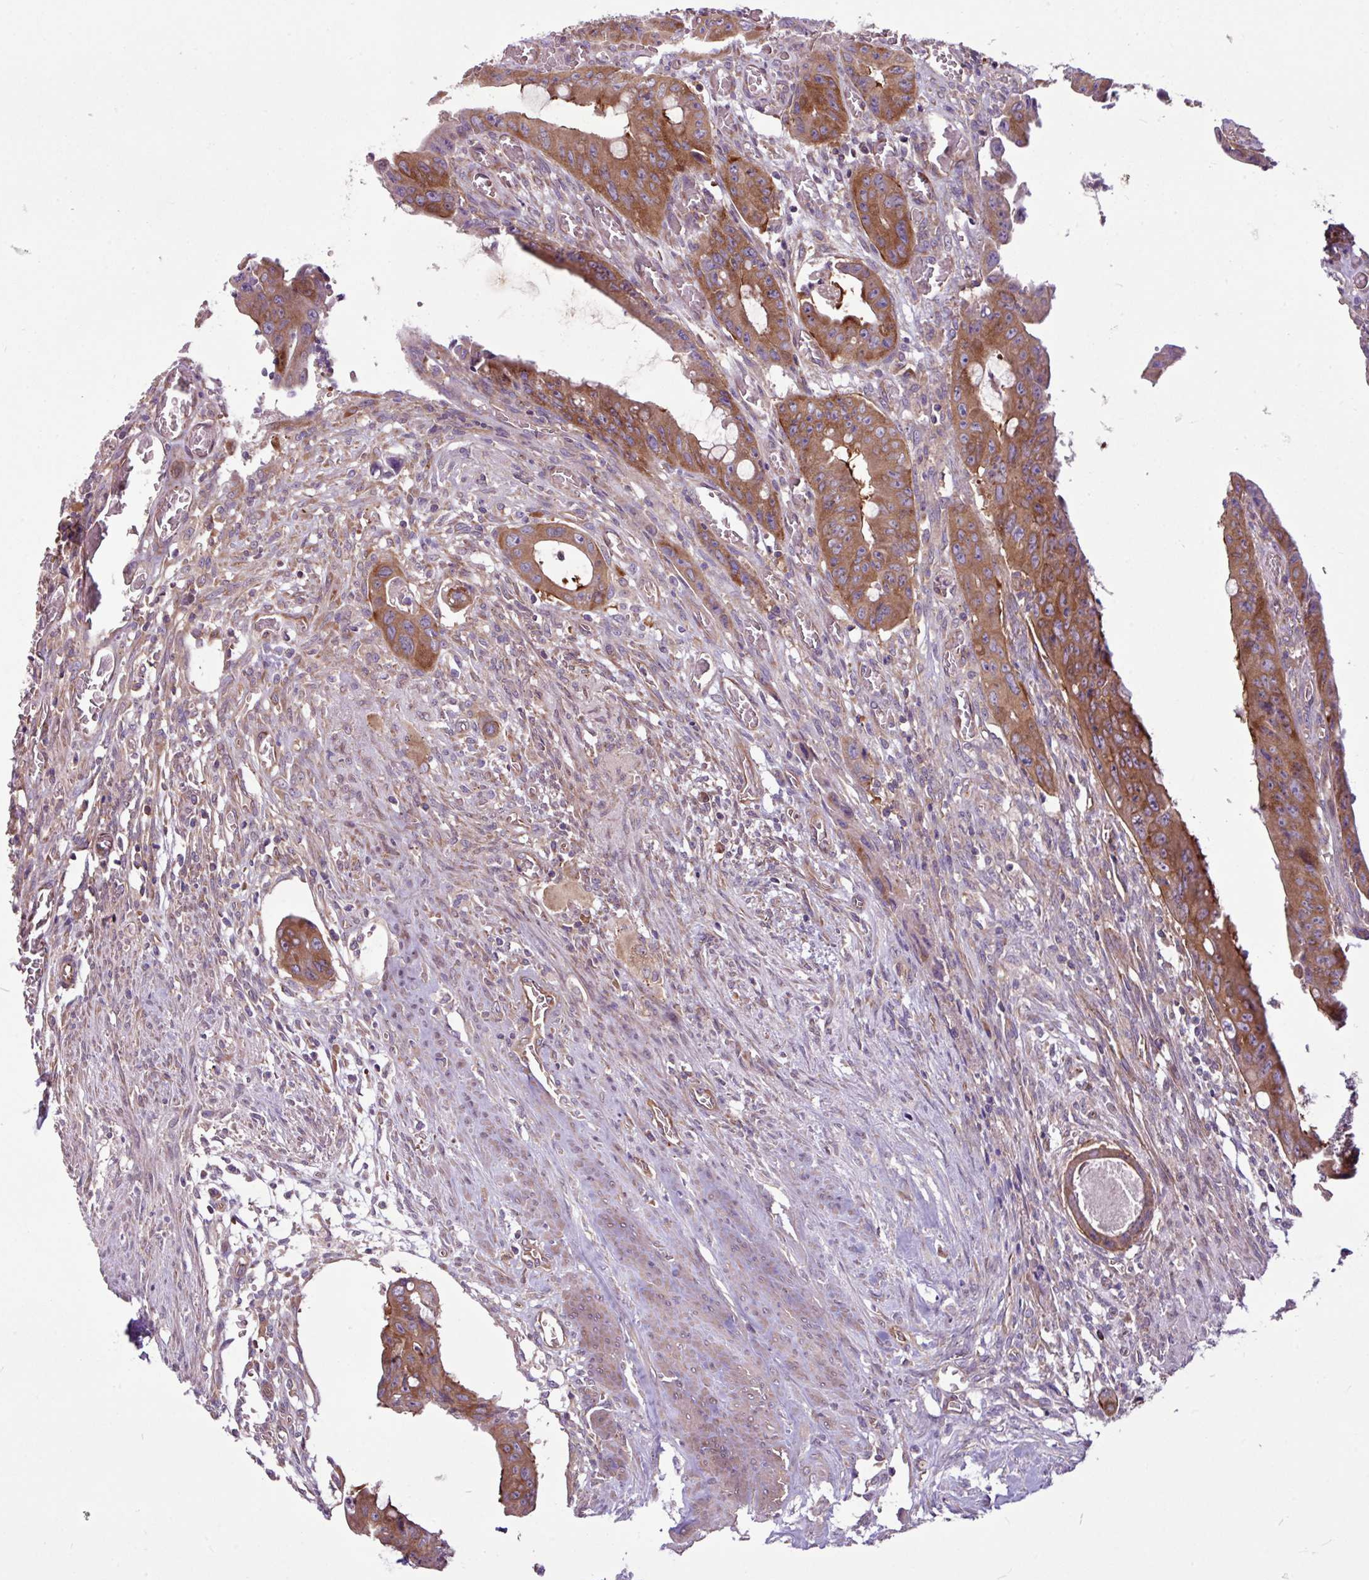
{"staining": {"intensity": "strong", "quantity": ">75%", "location": "cytoplasmic/membranous"}, "tissue": "colorectal cancer", "cell_type": "Tumor cells", "image_type": "cancer", "snomed": [{"axis": "morphology", "description": "Adenocarcinoma, NOS"}, {"axis": "topography", "description": "Rectum"}], "caption": "Protein expression analysis of human colorectal cancer (adenocarcinoma) reveals strong cytoplasmic/membranous staining in about >75% of tumor cells. The staining was performed using DAB (3,3'-diaminobenzidine), with brown indicating positive protein expression. Nuclei are stained blue with hematoxylin.", "gene": "MROH2A", "patient": {"sex": "male", "age": 78}}